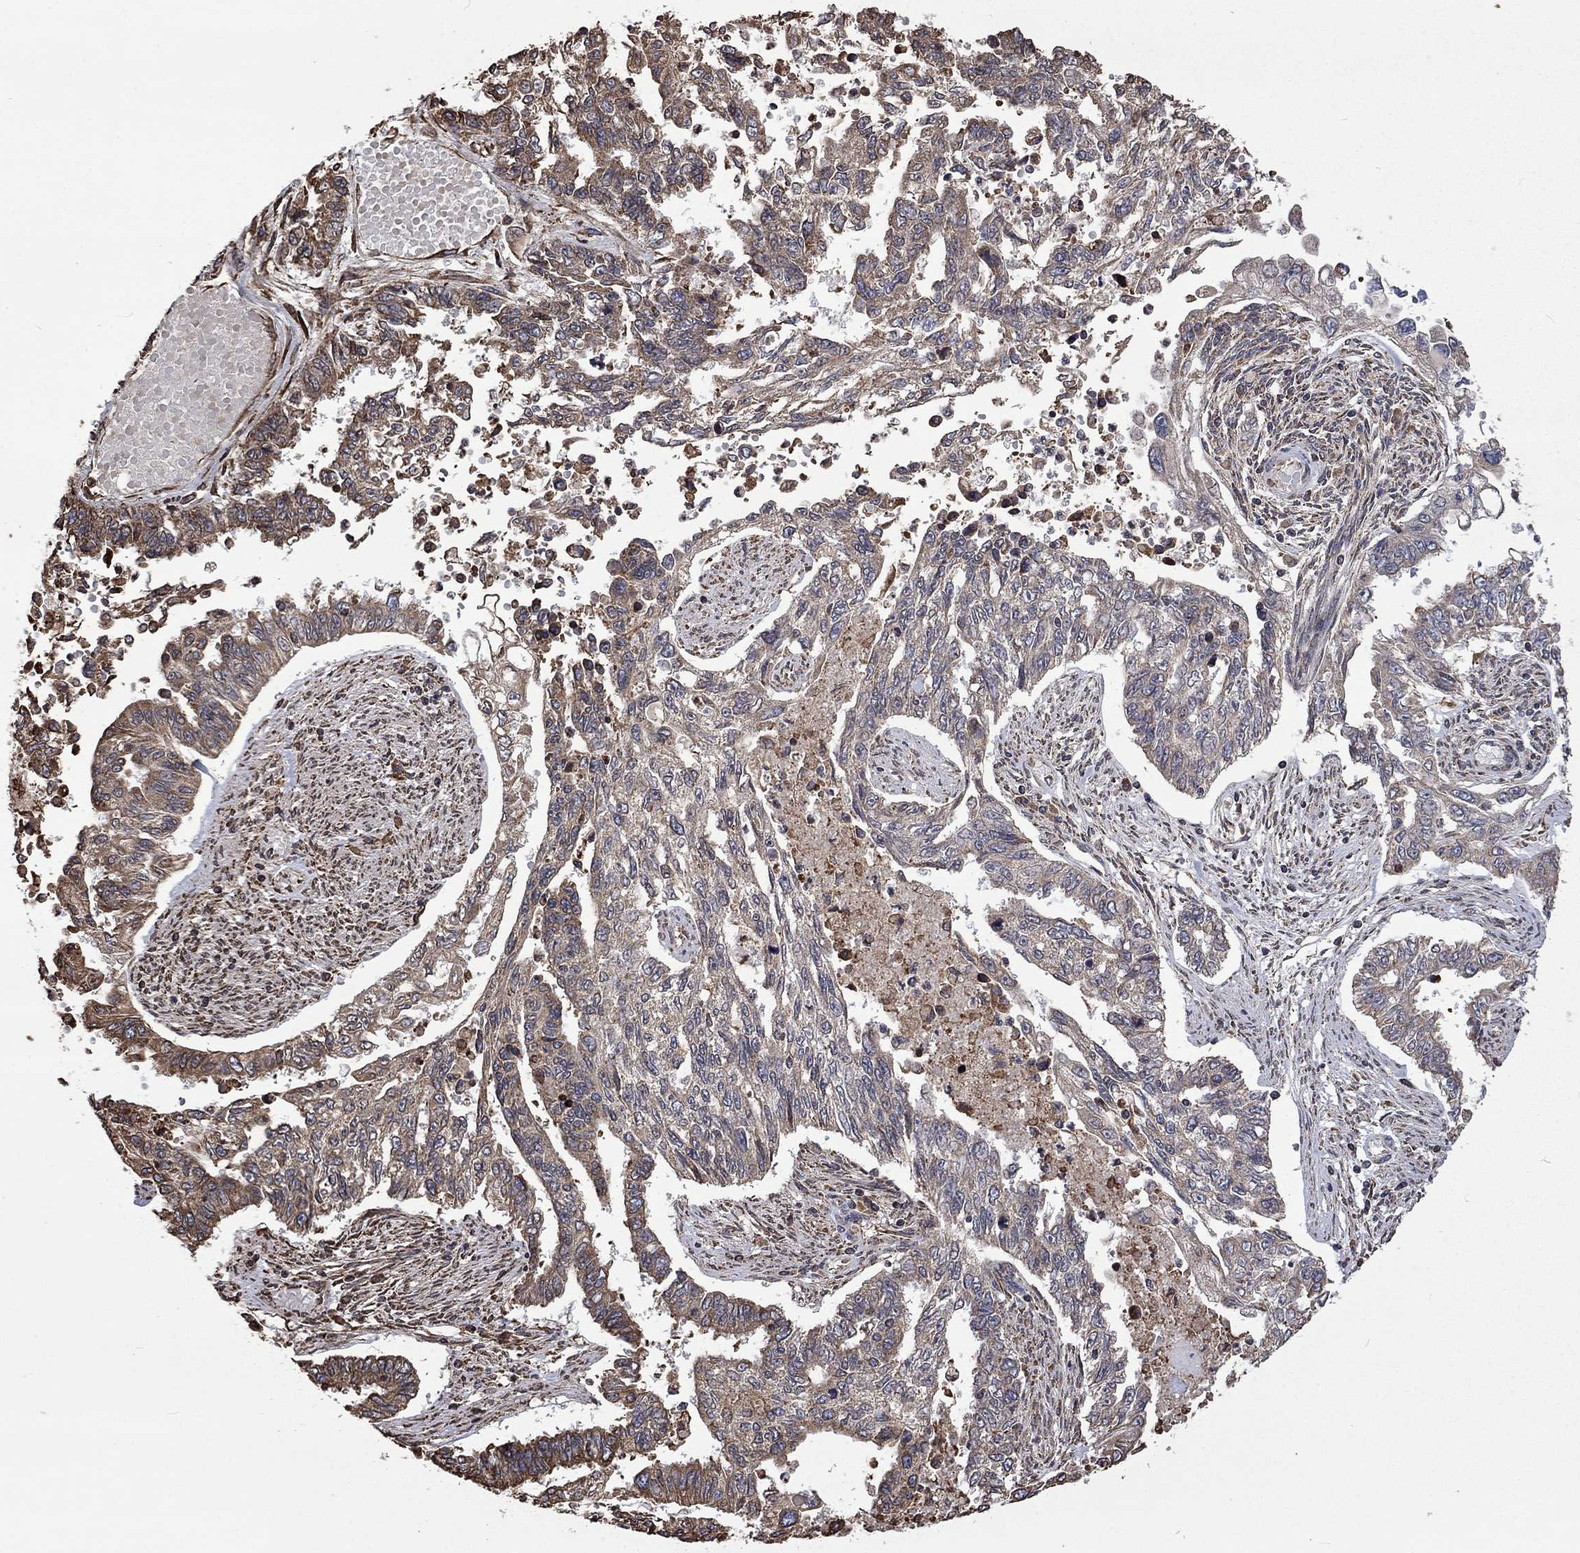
{"staining": {"intensity": "moderate", "quantity": "25%-75%", "location": "cytoplasmic/membranous"}, "tissue": "endometrial cancer", "cell_type": "Tumor cells", "image_type": "cancer", "snomed": [{"axis": "morphology", "description": "Adenocarcinoma, NOS"}, {"axis": "topography", "description": "Uterus"}], "caption": "Moderate cytoplasmic/membranous protein staining is appreciated in about 25%-75% of tumor cells in endometrial cancer.", "gene": "ESRRA", "patient": {"sex": "female", "age": 59}}